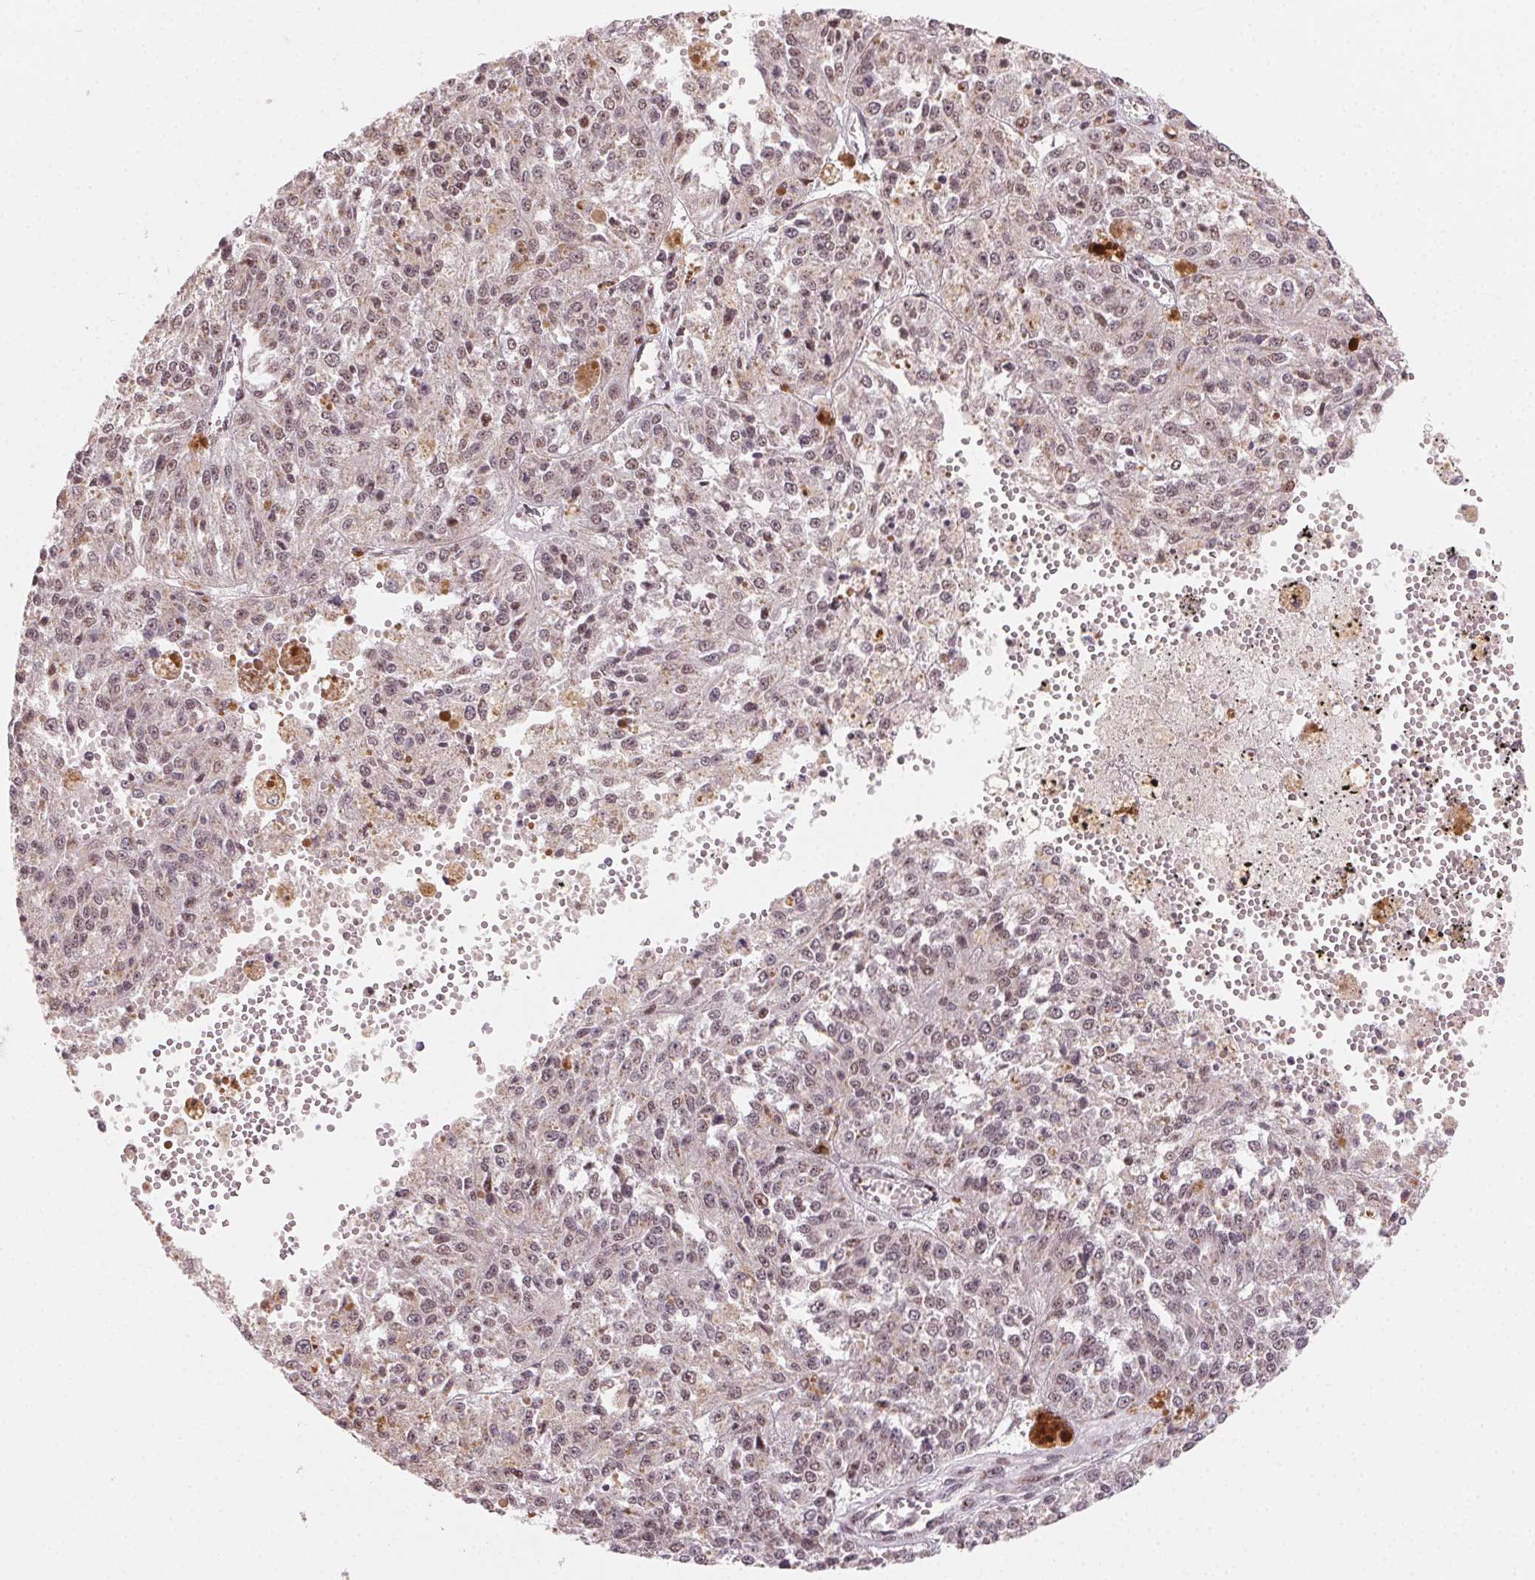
{"staining": {"intensity": "weak", "quantity": "<25%", "location": "cytoplasmic/membranous,nuclear"}, "tissue": "melanoma", "cell_type": "Tumor cells", "image_type": "cancer", "snomed": [{"axis": "morphology", "description": "Malignant melanoma, Metastatic site"}, {"axis": "topography", "description": "Lymph node"}], "caption": "A high-resolution image shows immunohistochemistry staining of melanoma, which reveals no significant staining in tumor cells.", "gene": "TOPORS", "patient": {"sex": "female", "age": 64}}